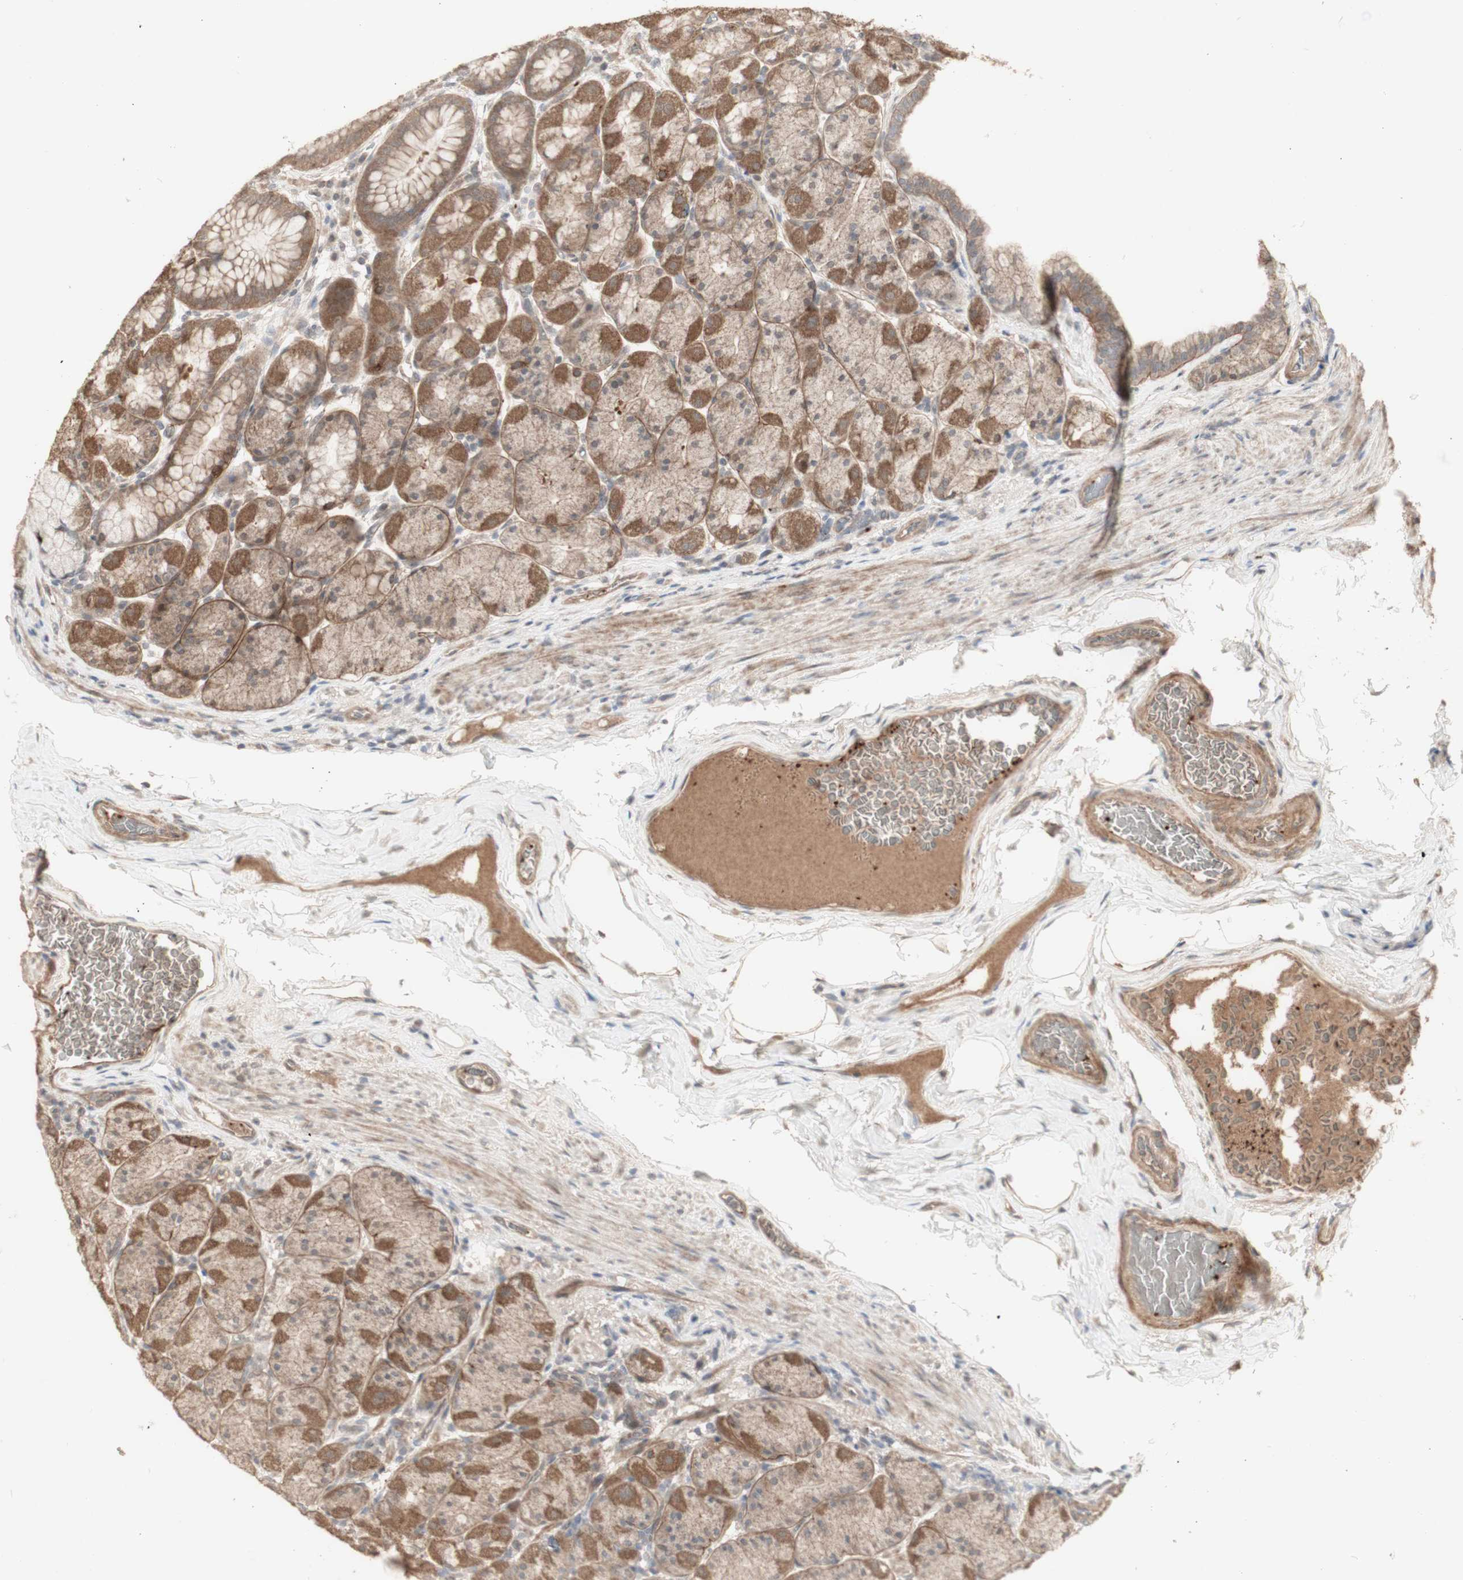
{"staining": {"intensity": "moderate", "quantity": ">75%", "location": "cytoplasmic/membranous"}, "tissue": "stomach", "cell_type": "Glandular cells", "image_type": "normal", "snomed": [{"axis": "morphology", "description": "Normal tissue, NOS"}, {"axis": "topography", "description": "Stomach, upper"}], "caption": "An immunohistochemistry (IHC) histopathology image of unremarkable tissue is shown. Protein staining in brown highlights moderate cytoplasmic/membranous positivity in stomach within glandular cells. (Stains: DAB in brown, nuclei in blue, Microscopy: brightfield microscopy at high magnification).", "gene": "ALOX12", "patient": {"sex": "male", "age": 68}}